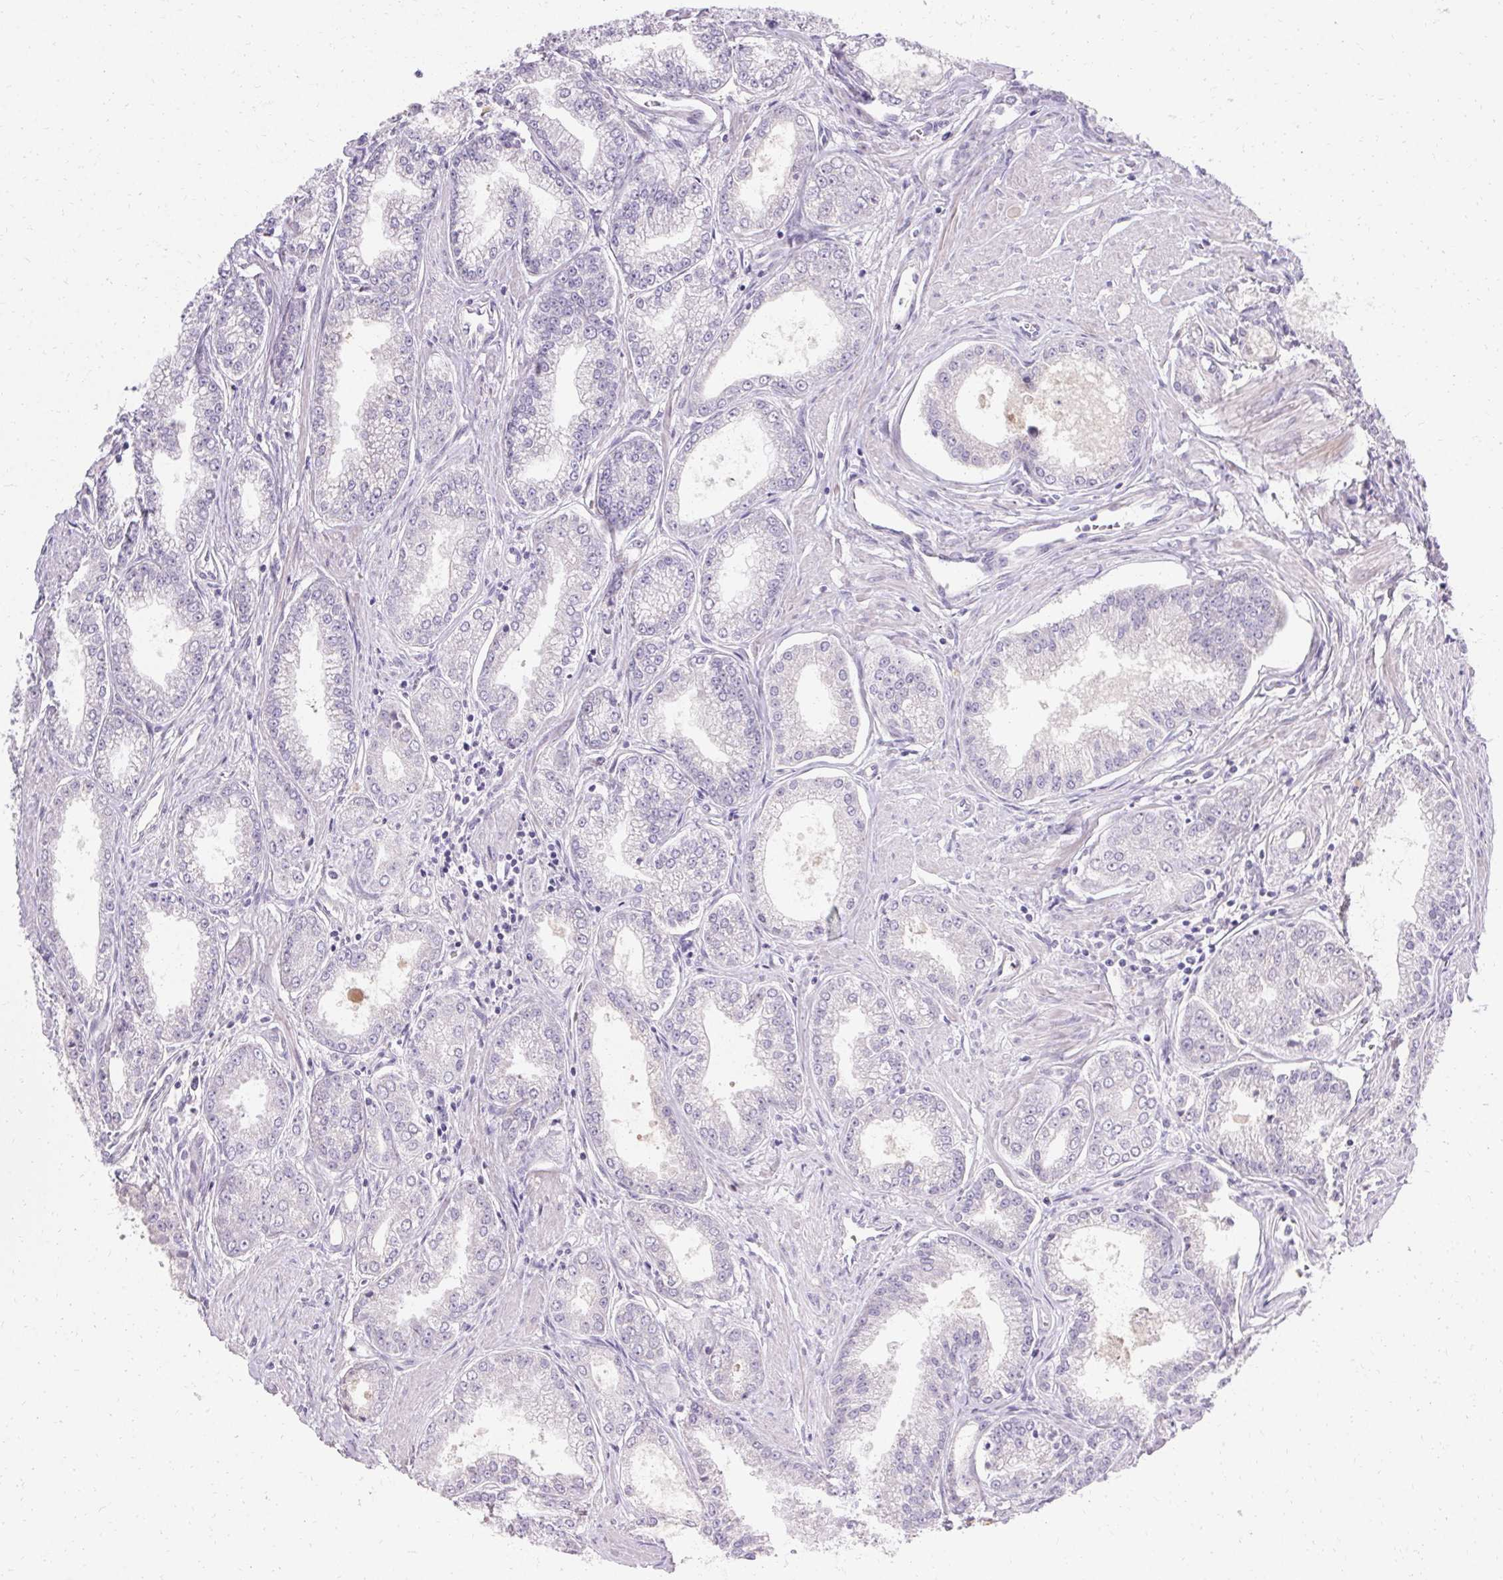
{"staining": {"intensity": "negative", "quantity": "none", "location": "none"}, "tissue": "prostate cancer", "cell_type": "Tumor cells", "image_type": "cancer", "snomed": [{"axis": "morphology", "description": "Adenocarcinoma, NOS"}, {"axis": "topography", "description": "Prostate"}], "caption": "Prostate adenocarcinoma was stained to show a protein in brown. There is no significant expression in tumor cells. The staining is performed using DAB brown chromogen with nuclei counter-stained in using hematoxylin.", "gene": "TRIP13", "patient": {"sex": "male", "age": 71}}